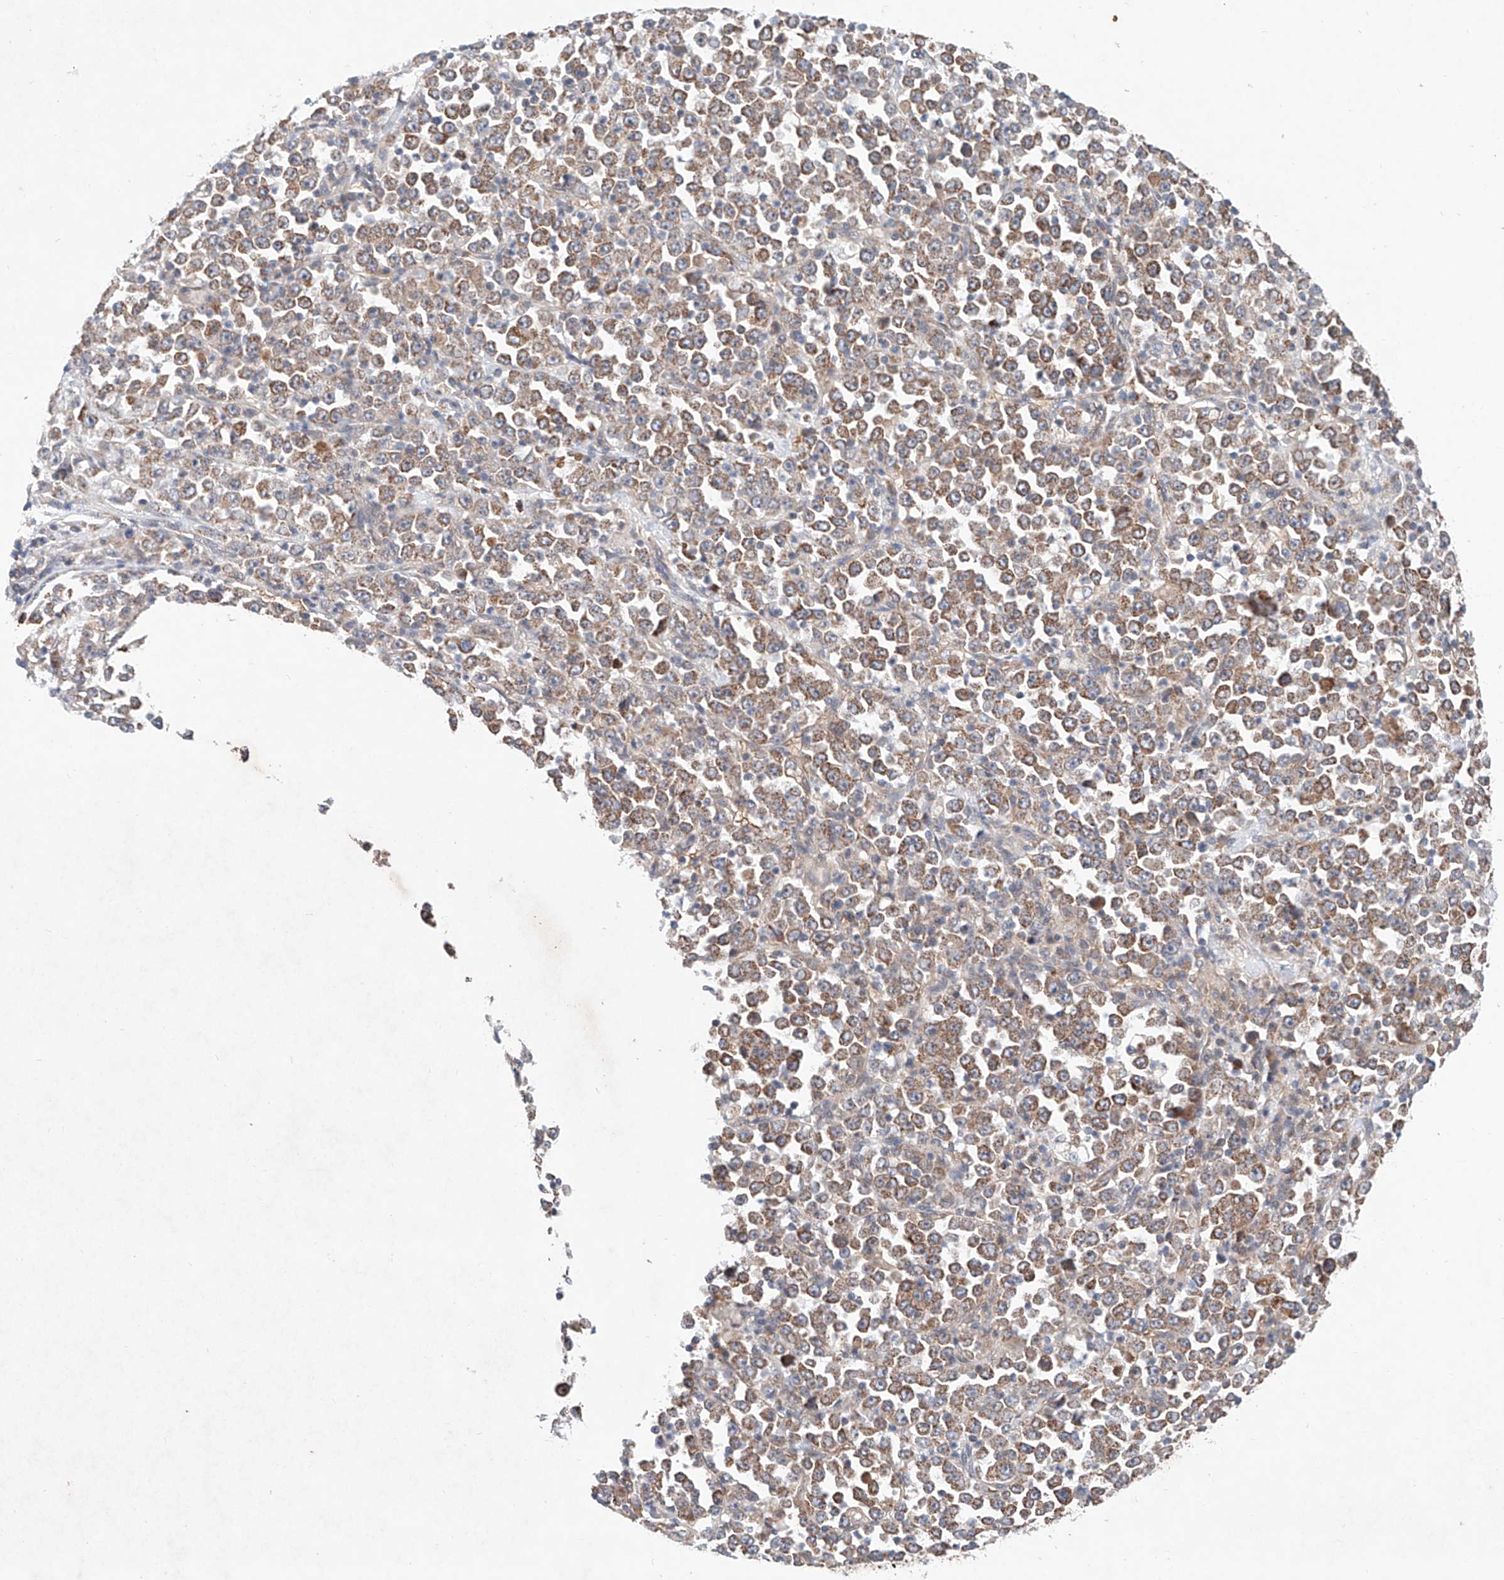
{"staining": {"intensity": "moderate", "quantity": ">75%", "location": "cytoplasmic/membranous"}, "tissue": "stomach cancer", "cell_type": "Tumor cells", "image_type": "cancer", "snomed": [{"axis": "morphology", "description": "Normal tissue, NOS"}, {"axis": "morphology", "description": "Adenocarcinoma, NOS"}, {"axis": "topography", "description": "Stomach, upper"}, {"axis": "topography", "description": "Stomach"}], "caption": "High-magnification brightfield microscopy of stomach adenocarcinoma stained with DAB (brown) and counterstained with hematoxylin (blue). tumor cells exhibit moderate cytoplasmic/membranous positivity is identified in approximately>75% of cells. The staining is performed using DAB (3,3'-diaminobenzidine) brown chromogen to label protein expression. The nuclei are counter-stained blue using hematoxylin.", "gene": "FASTK", "patient": {"sex": "male", "age": 59}}